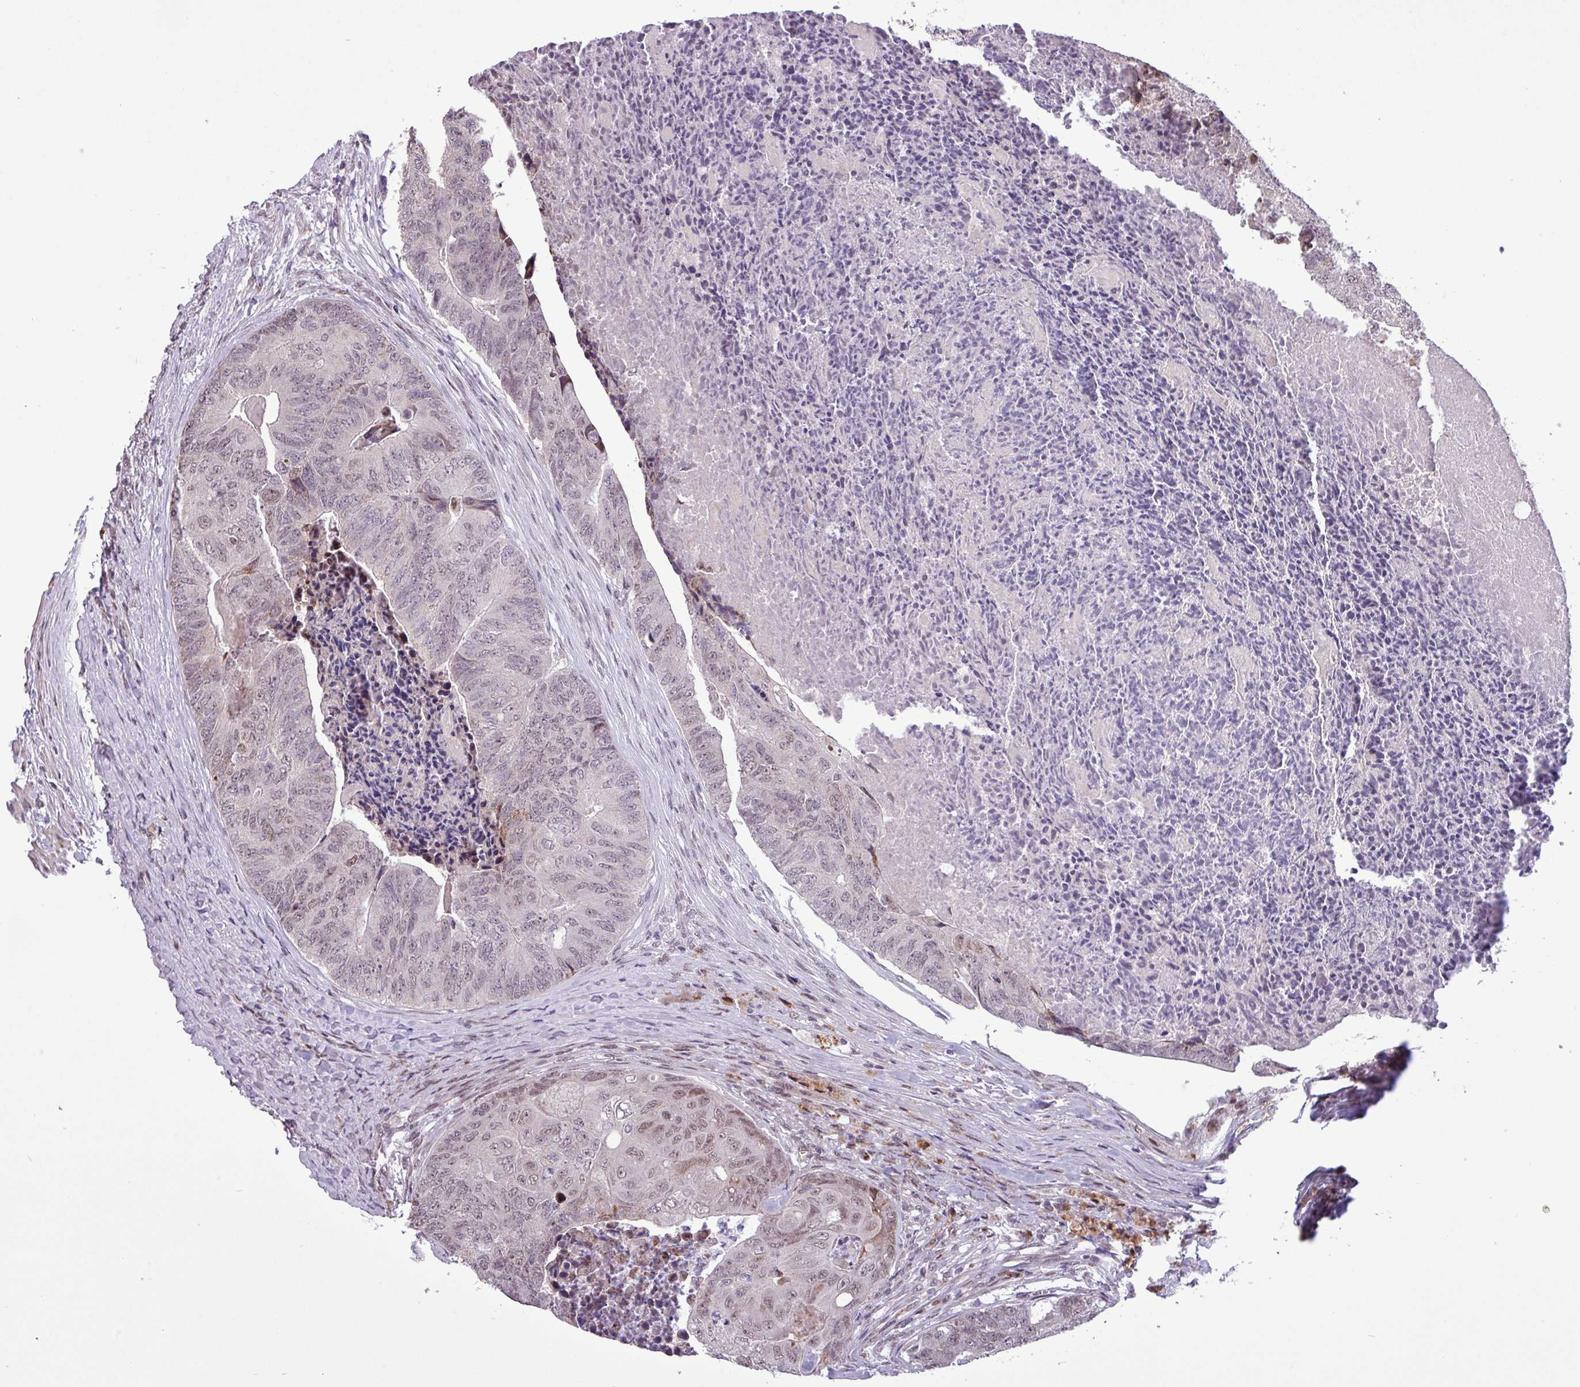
{"staining": {"intensity": "weak", "quantity": "<25%", "location": "nuclear"}, "tissue": "colorectal cancer", "cell_type": "Tumor cells", "image_type": "cancer", "snomed": [{"axis": "morphology", "description": "Adenocarcinoma, NOS"}, {"axis": "topography", "description": "Colon"}], "caption": "Tumor cells show no significant protein expression in colorectal adenocarcinoma.", "gene": "ZNF354A", "patient": {"sex": "female", "age": 67}}